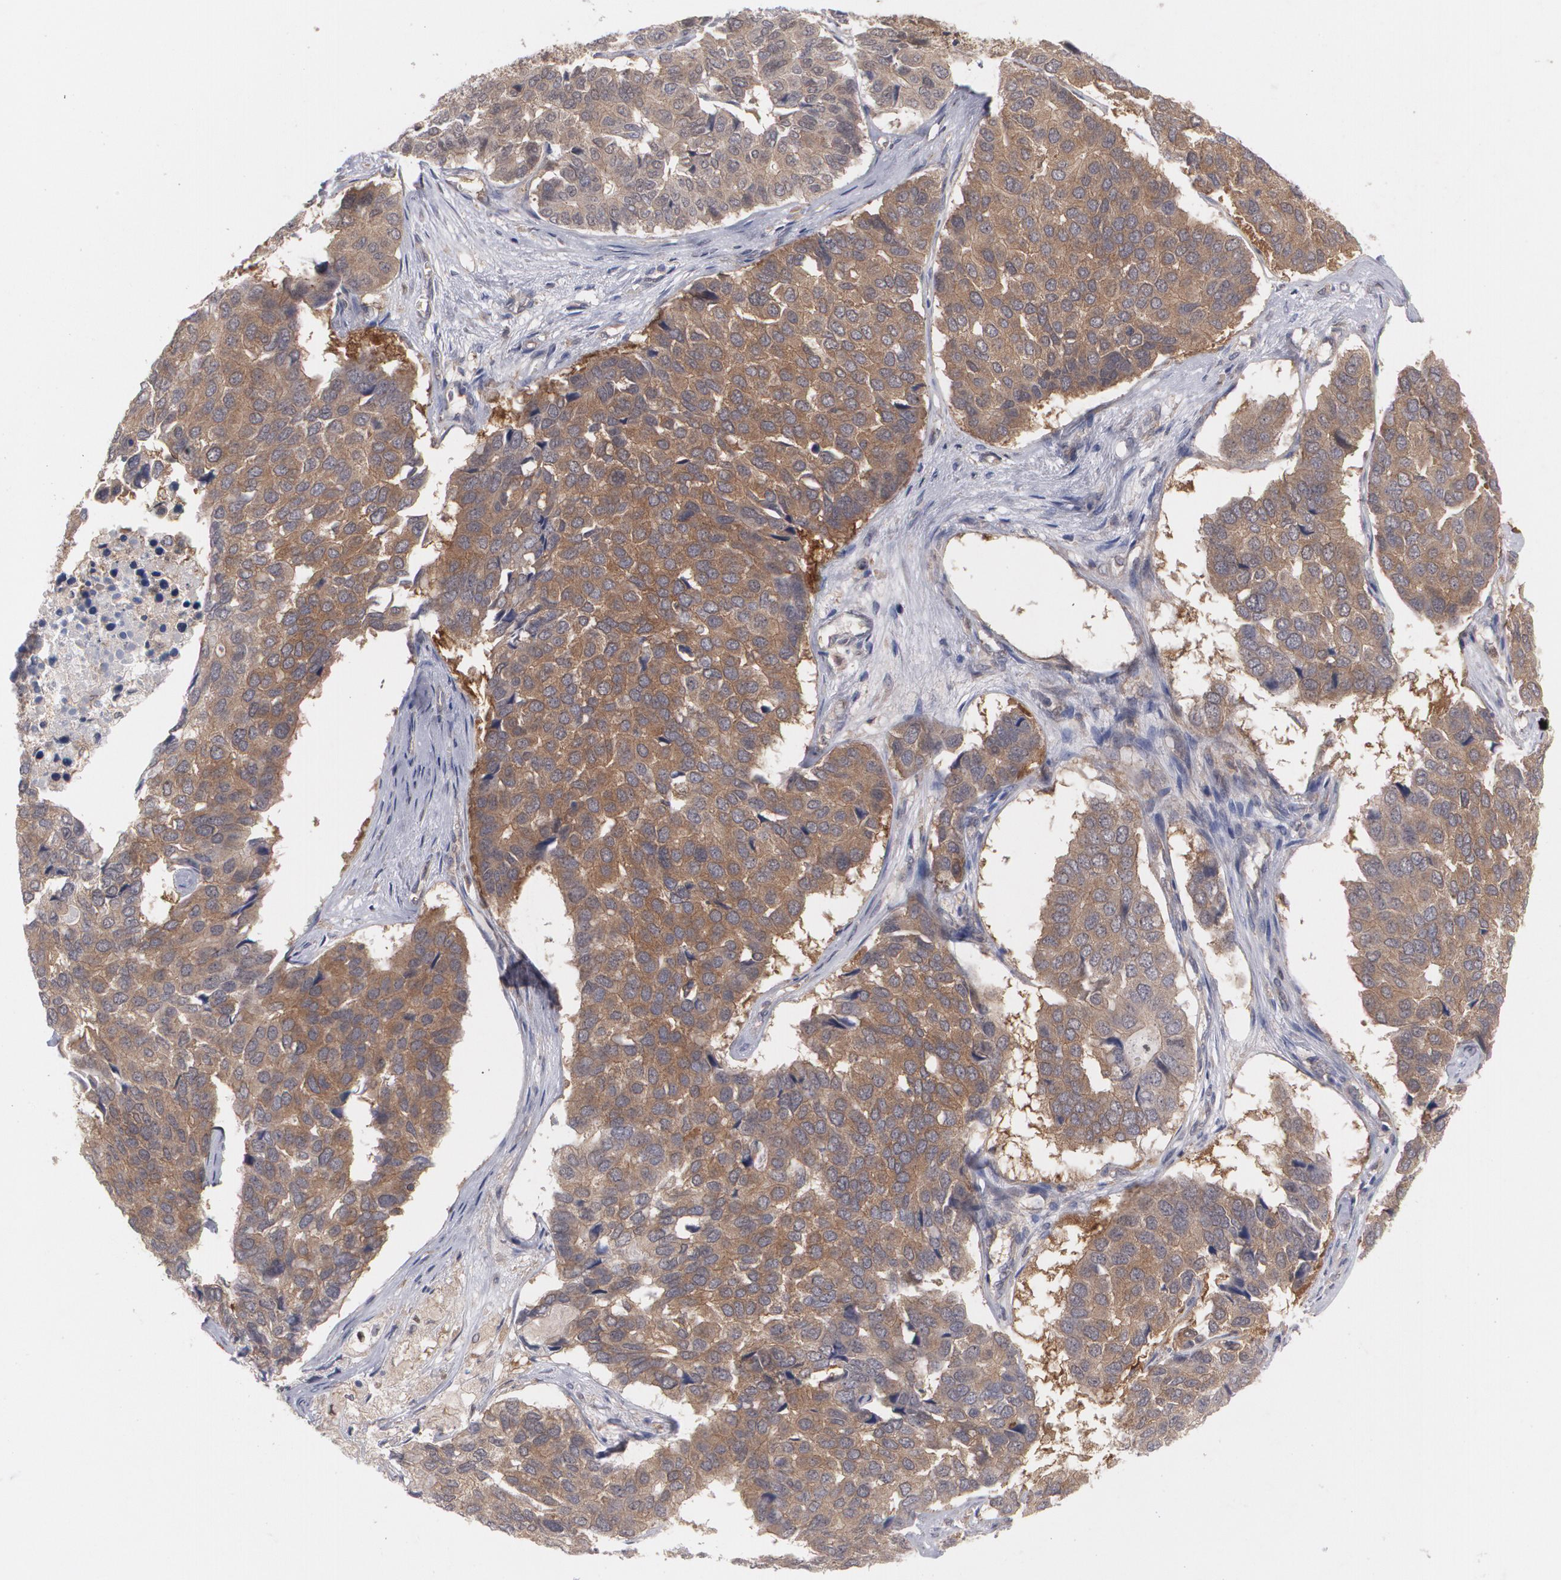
{"staining": {"intensity": "weak", "quantity": ">75%", "location": "cytoplasmic/membranous"}, "tissue": "pancreatic cancer", "cell_type": "Tumor cells", "image_type": "cancer", "snomed": [{"axis": "morphology", "description": "Adenocarcinoma, NOS"}, {"axis": "topography", "description": "Pancreas"}], "caption": "Protein staining exhibits weak cytoplasmic/membranous positivity in about >75% of tumor cells in pancreatic cancer (adenocarcinoma).", "gene": "HTT", "patient": {"sex": "male", "age": 50}}